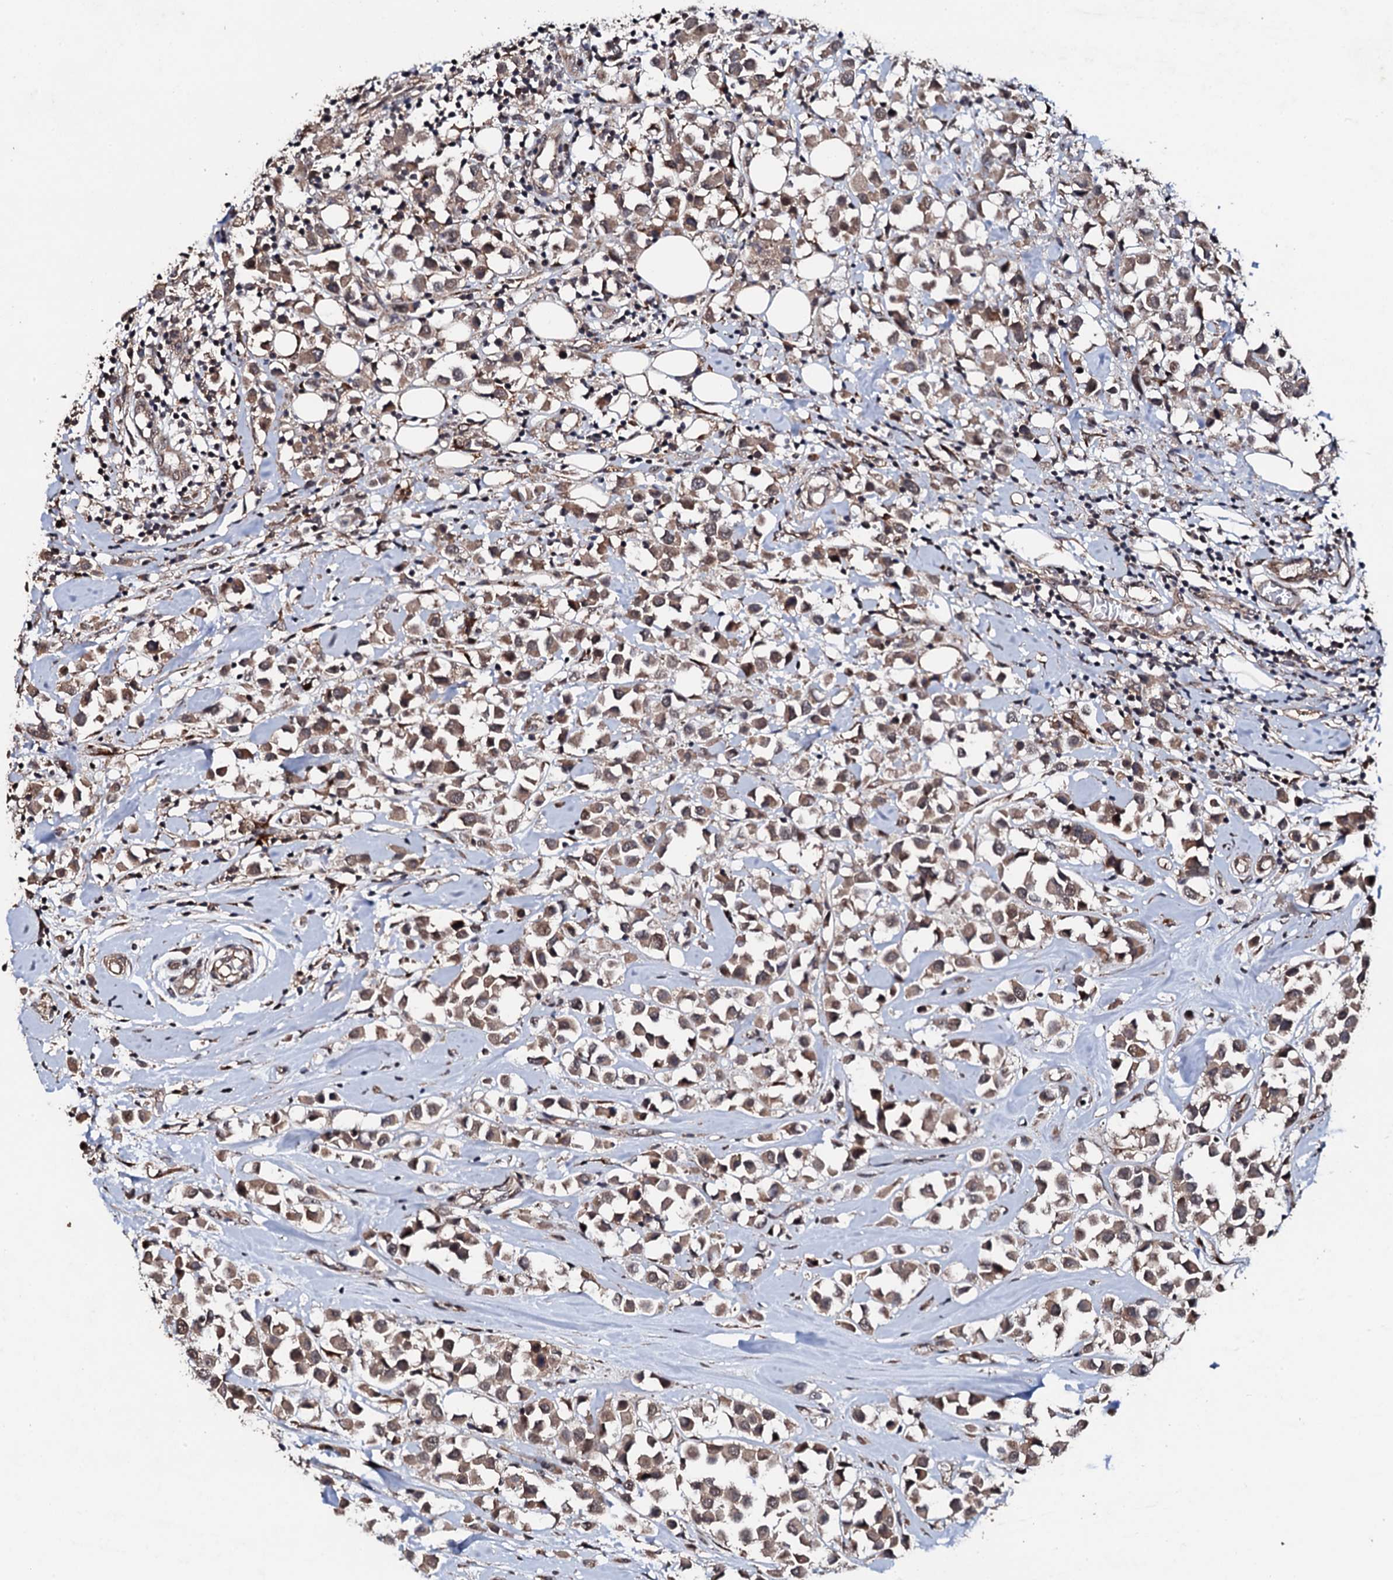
{"staining": {"intensity": "weak", "quantity": ">75%", "location": "cytoplasmic/membranous"}, "tissue": "breast cancer", "cell_type": "Tumor cells", "image_type": "cancer", "snomed": [{"axis": "morphology", "description": "Duct carcinoma"}, {"axis": "topography", "description": "Breast"}], "caption": "IHC (DAB (3,3'-diaminobenzidine)) staining of breast infiltrating ductal carcinoma exhibits weak cytoplasmic/membranous protein positivity in approximately >75% of tumor cells.", "gene": "FAM111A", "patient": {"sex": "female", "age": 61}}